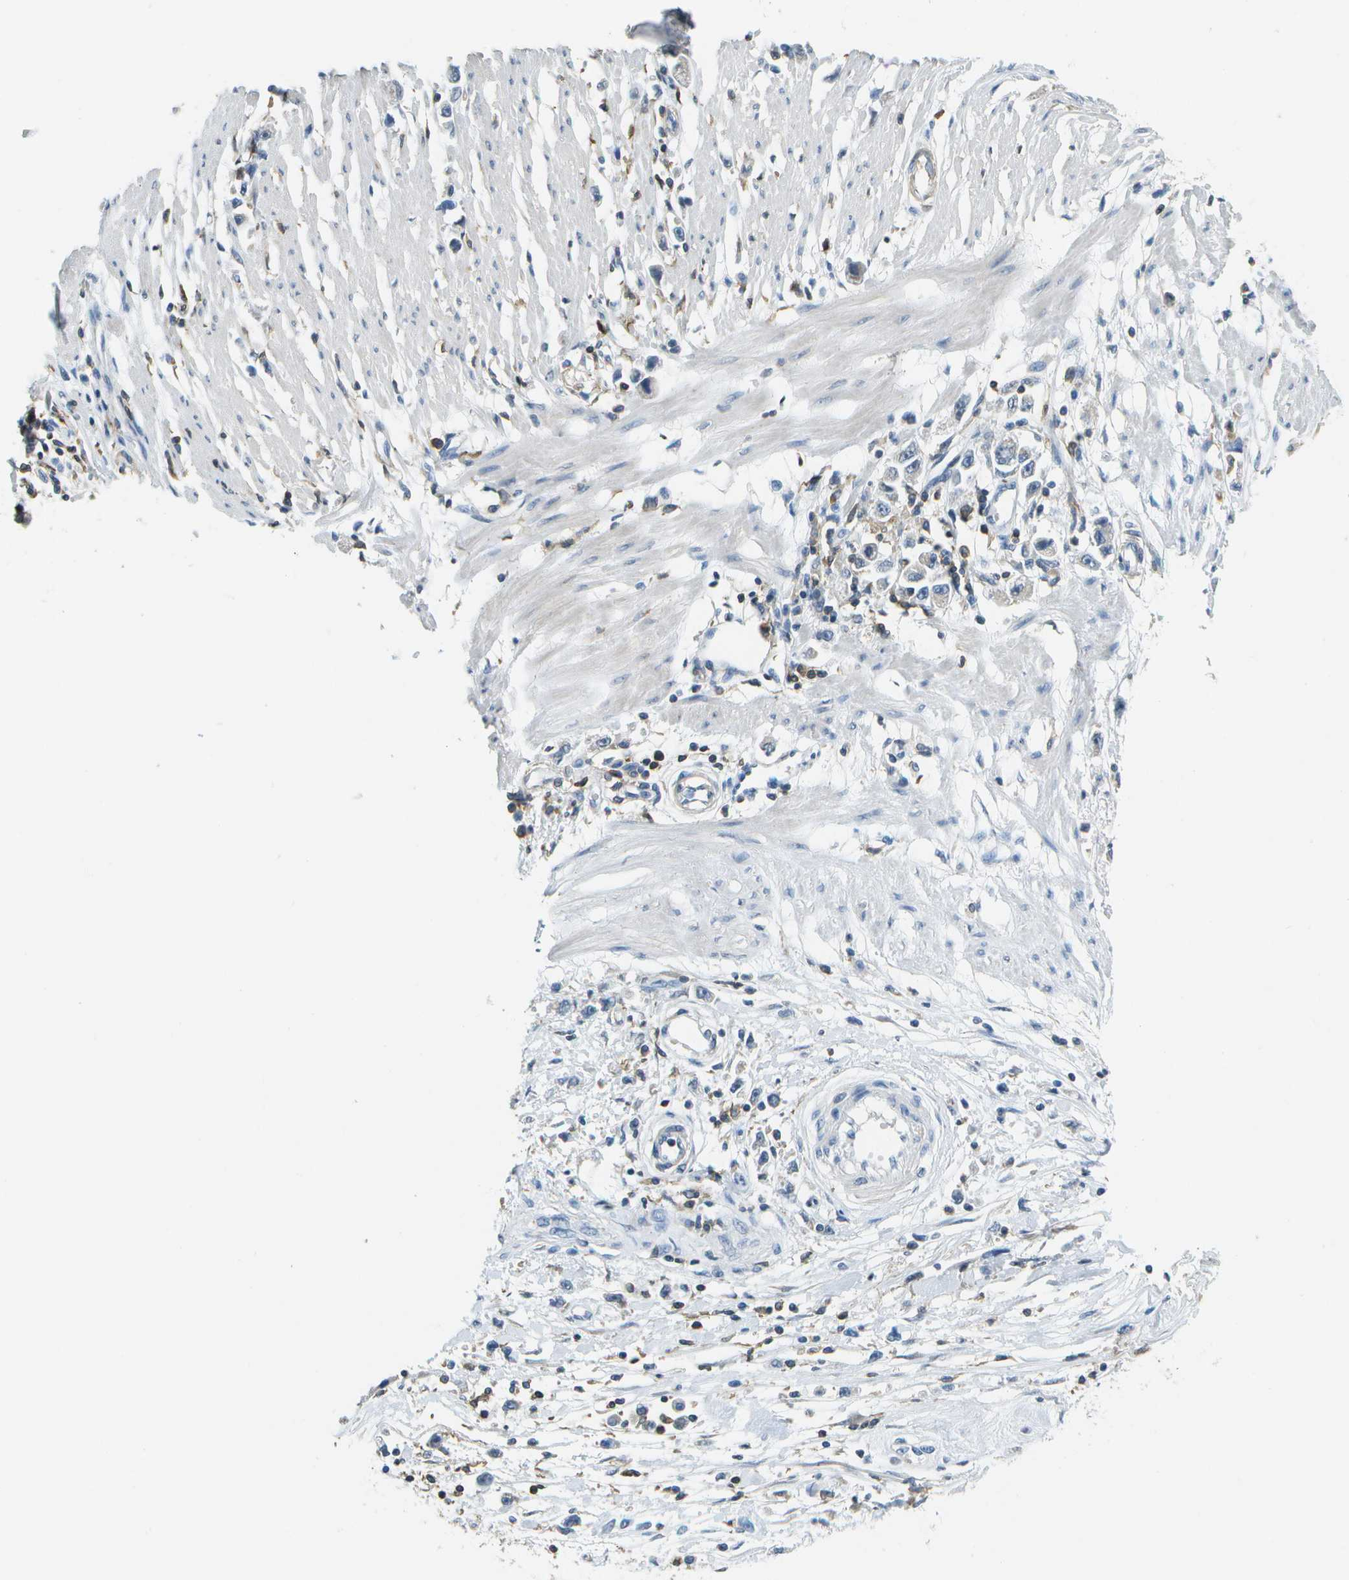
{"staining": {"intensity": "negative", "quantity": "none", "location": "none"}, "tissue": "stomach cancer", "cell_type": "Tumor cells", "image_type": "cancer", "snomed": [{"axis": "morphology", "description": "Adenocarcinoma, NOS"}, {"axis": "topography", "description": "Stomach"}], "caption": "A histopathology image of human stomach cancer is negative for staining in tumor cells.", "gene": "RCSD1", "patient": {"sex": "female", "age": 59}}